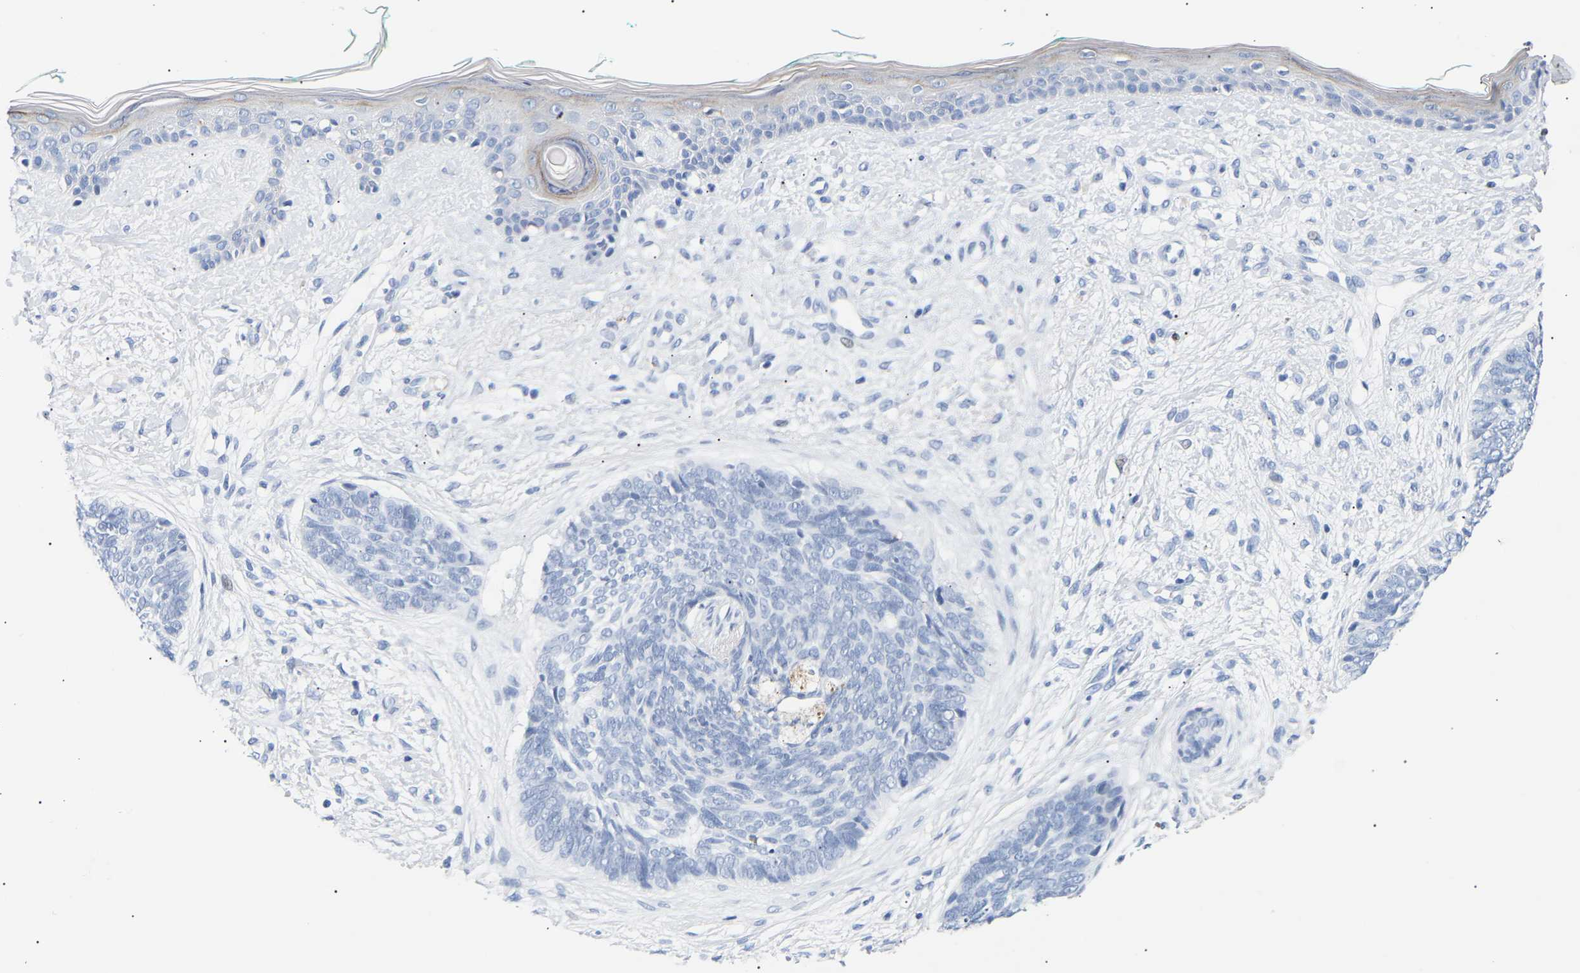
{"staining": {"intensity": "negative", "quantity": "none", "location": "none"}, "tissue": "skin cancer", "cell_type": "Tumor cells", "image_type": "cancer", "snomed": [{"axis": "morphology", "description": "Basal cell carcinoma"}, {"axis": "topography", "description": "Skin"}], "caption": "Protein analysis of skin cancer shows no significant positivity in tumor cells. (DAB immunohistochemistry, high magnification).", "gene": "SPINK2", "patient": {"sex": "female", "age": 84}}